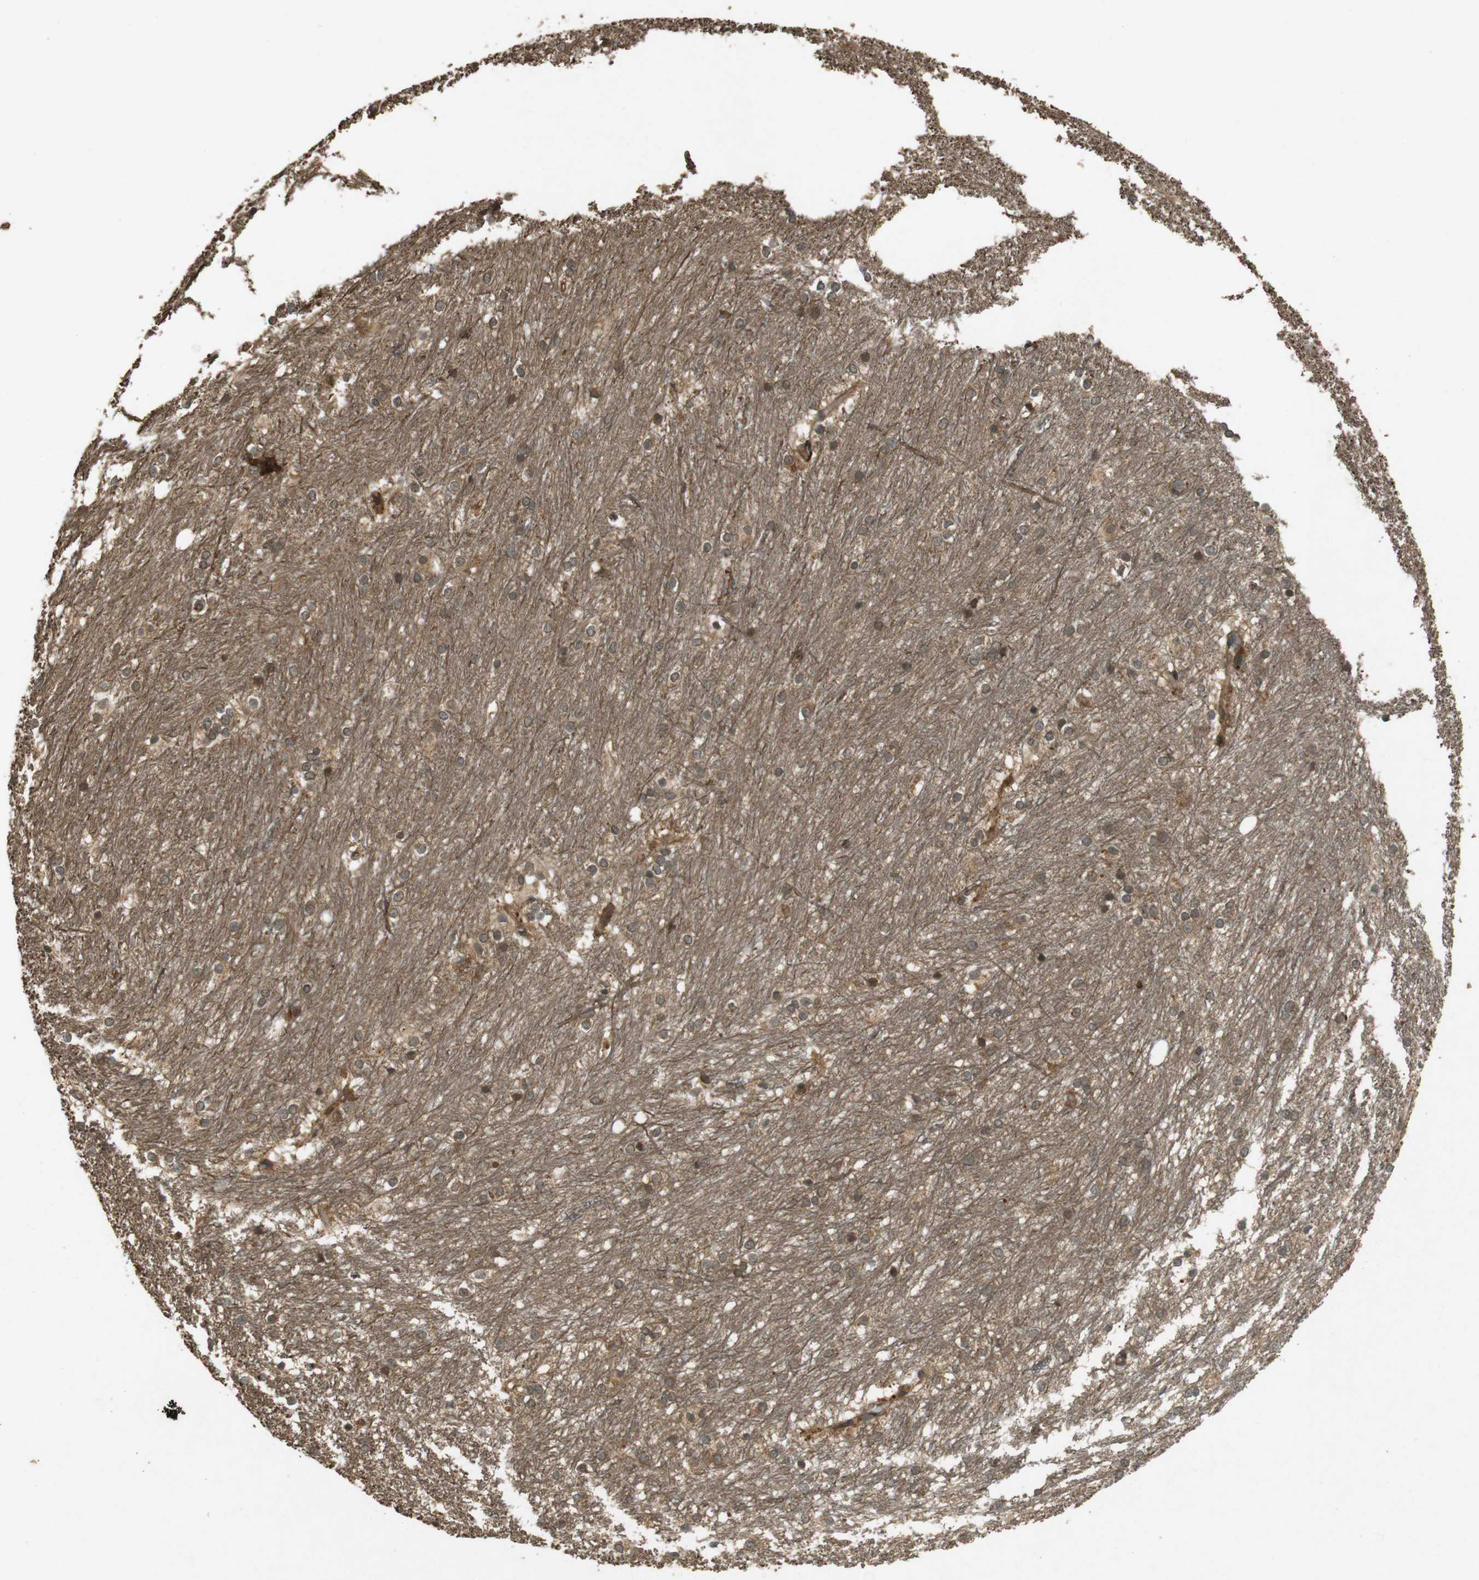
{"staining": {"intensity": "moderate", "quantity": ">75%", "location": "cytoplasmic/membranous,nuclear"}, "tissue": "caudate", "cell_type": "Glial cells", "image_type": "normal", "snomed": [{"axis": "morphology", "description": "Normal tissue, NOS"}, {"axis": "topography", "description": "Lateral ventricle wall"}], "caption": "Immunohistochemical staining of normal human caudate exhibits >75% levels of moderate cytoplasmic/membranous,nuclear protein expression in about >75% of glial cells. (IHC, brightfield microscopy, high magnification).", "gene": "TAP1", "patient": {"sex": "female", "age": 19}}